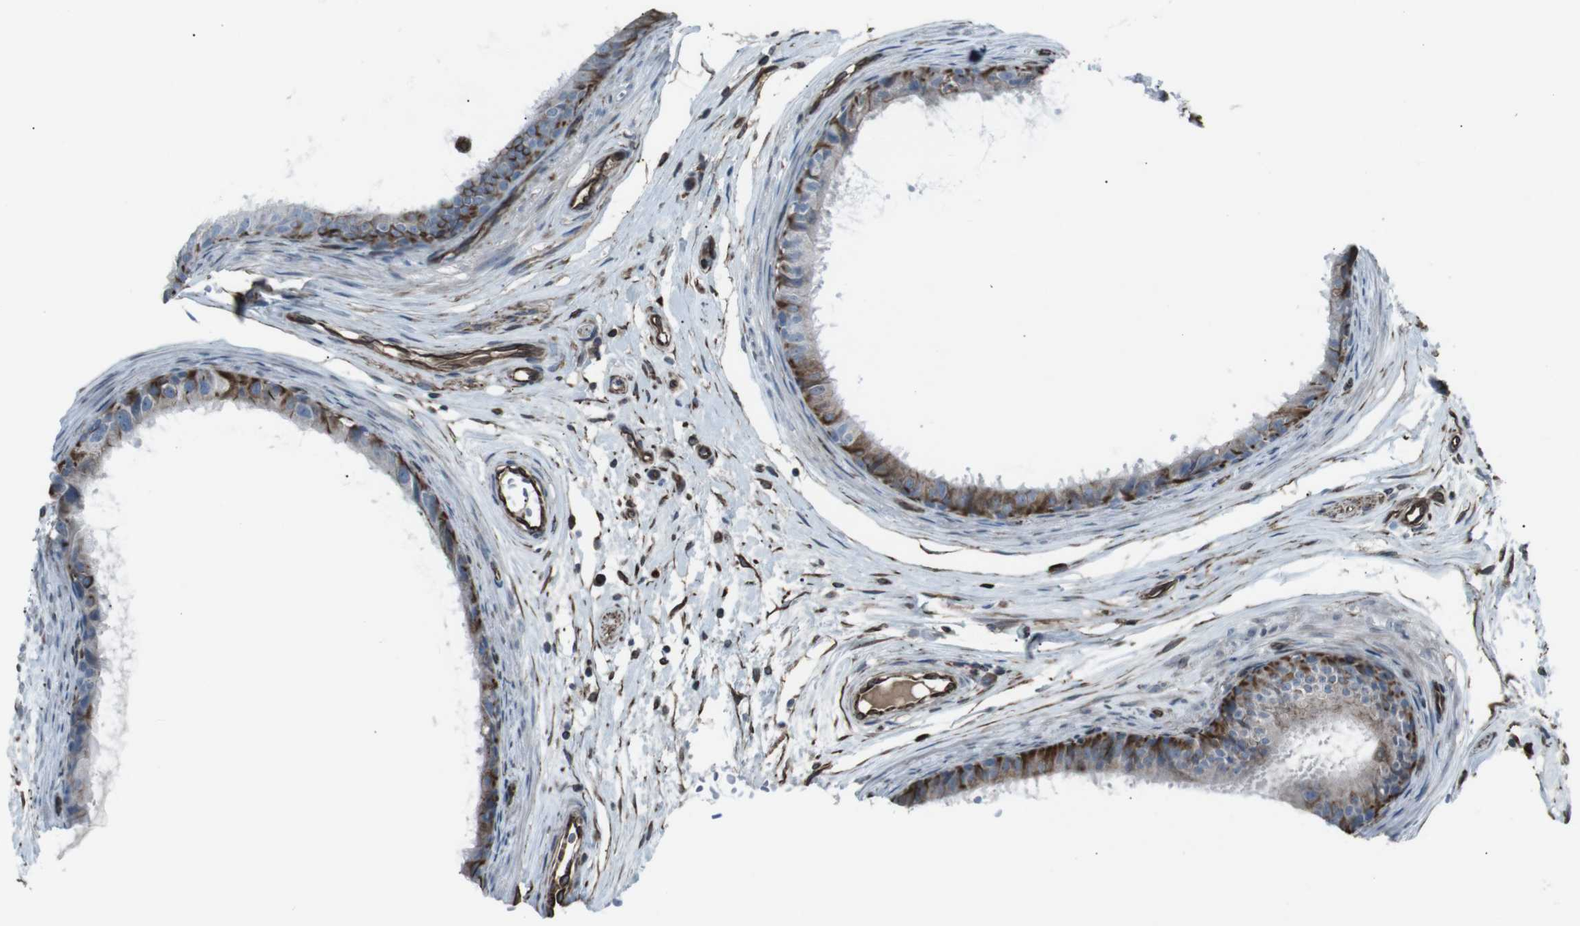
{"staining": {"intensity": "strong", "quantity": "25%-75%", "location": "cytoplasmic/membranous"}, "tissue": "epididymis", "cell_type": "Glandular cells", "image_type": "normal", "snomed": [{"axis": "morphology", "description": "Normal tissue, NOS"}, {"axis": "morphology", "description": "Inflammation, NOS"}, {"axis": "topography", "description": "Epididymis"}], "caption": "Strong cytoplasmic/membranous protein positivity is present in approximately 25%-75% of glandular cells in epididymis.", "gene": "TMEM141", "patient": {"sex": "male", "age": 85}}